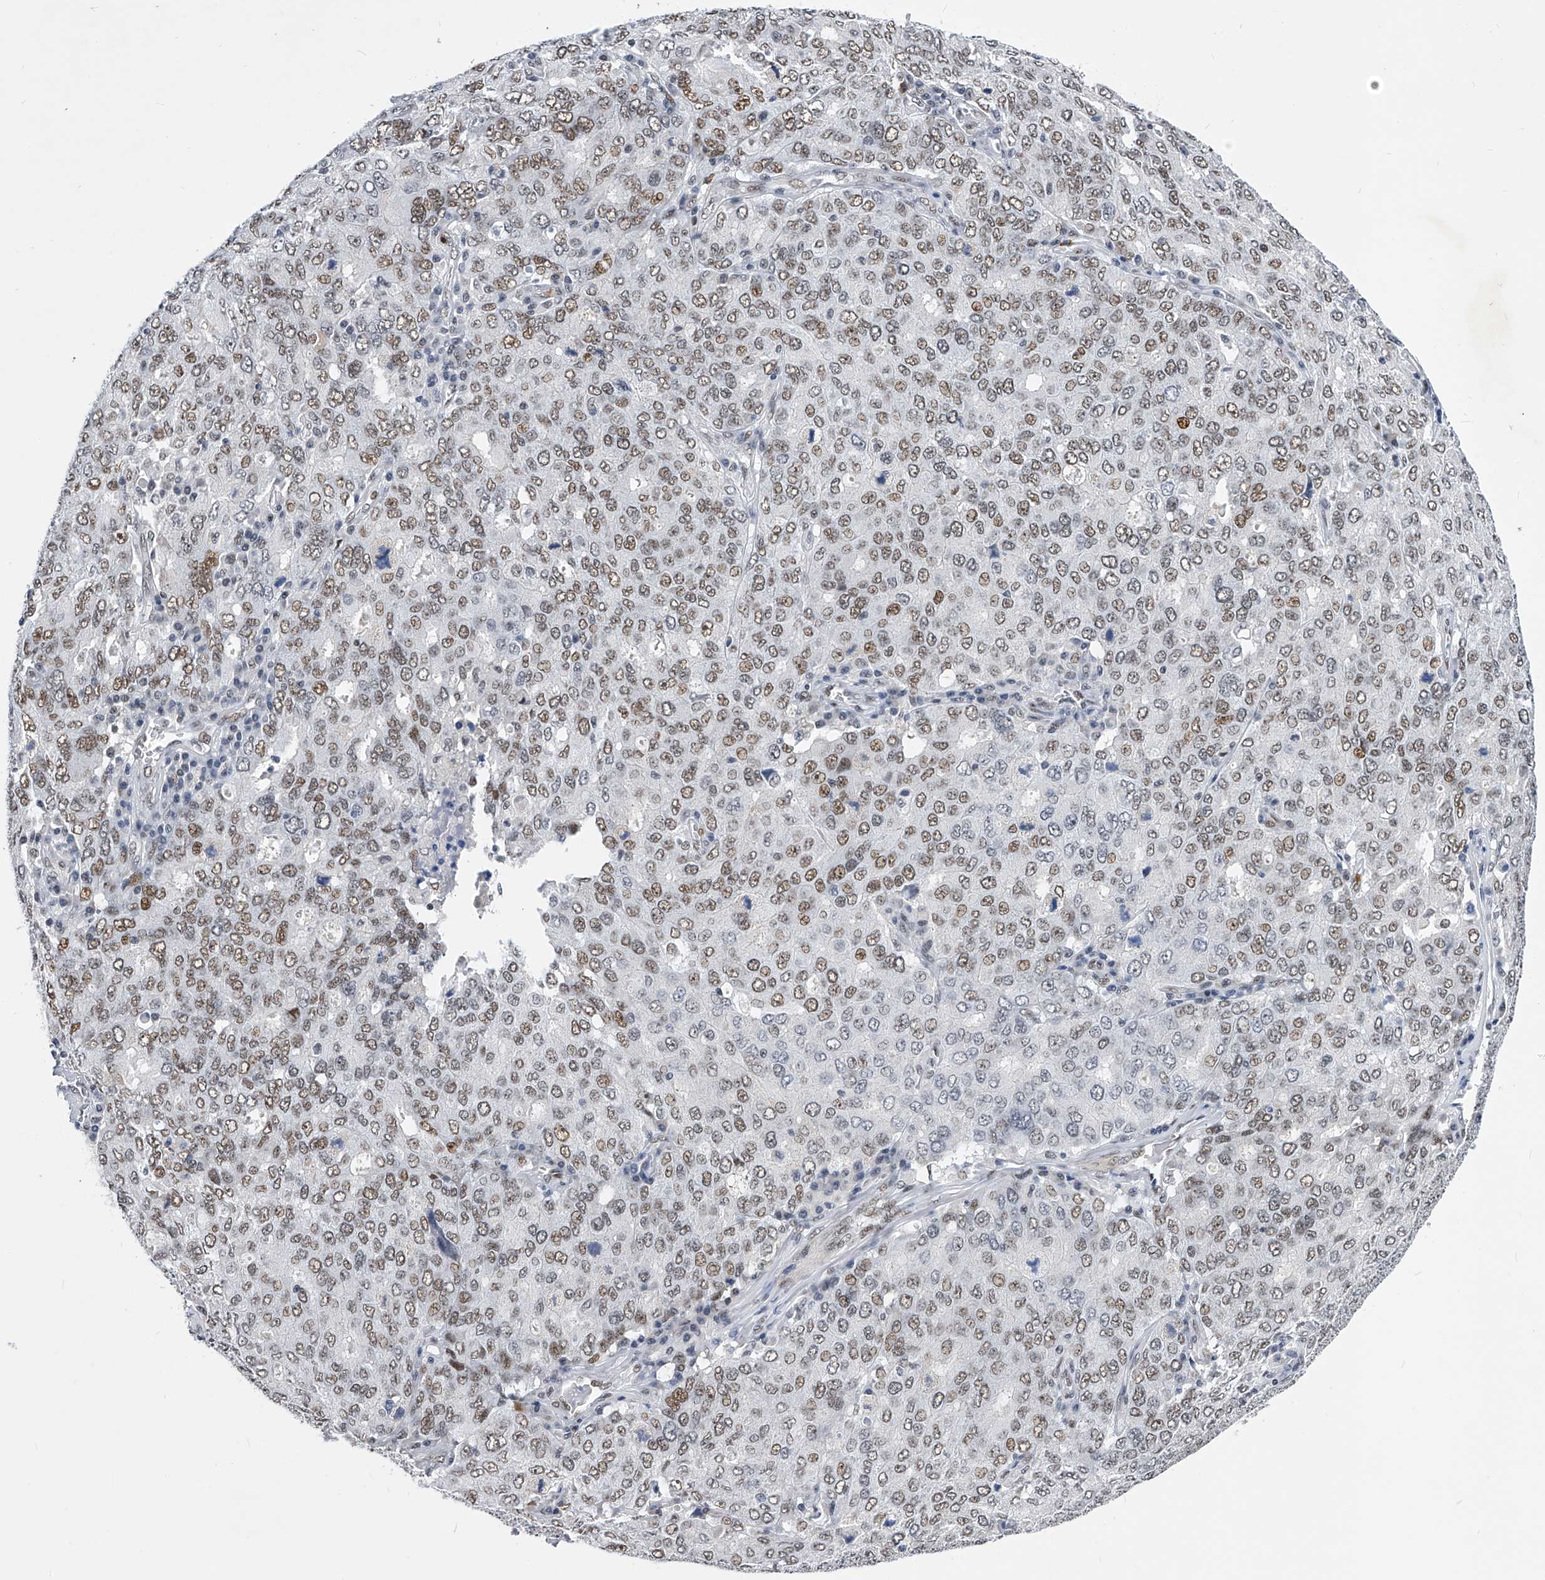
{"staining": {"intensity": "moderate", "quantity": ">75%", "location": "nuclear"}, "tissue": "ovarian cancer", "cell_type": "Tumor cells", "image_type": "cancer", "snomed": [{"axis": "morphology", "description": "Carcinoma, endometroid"}, {"axis": "topography", "description": "Ovary"}], "caption": "Human ovarian cancer (endometroid carcinoma) stained with a brown dye exhibits moderate nuclear positive positivity in about >75% of tumor cells.", "gene": "TESK2", "patient": {"sex": "female", "age": 62}}